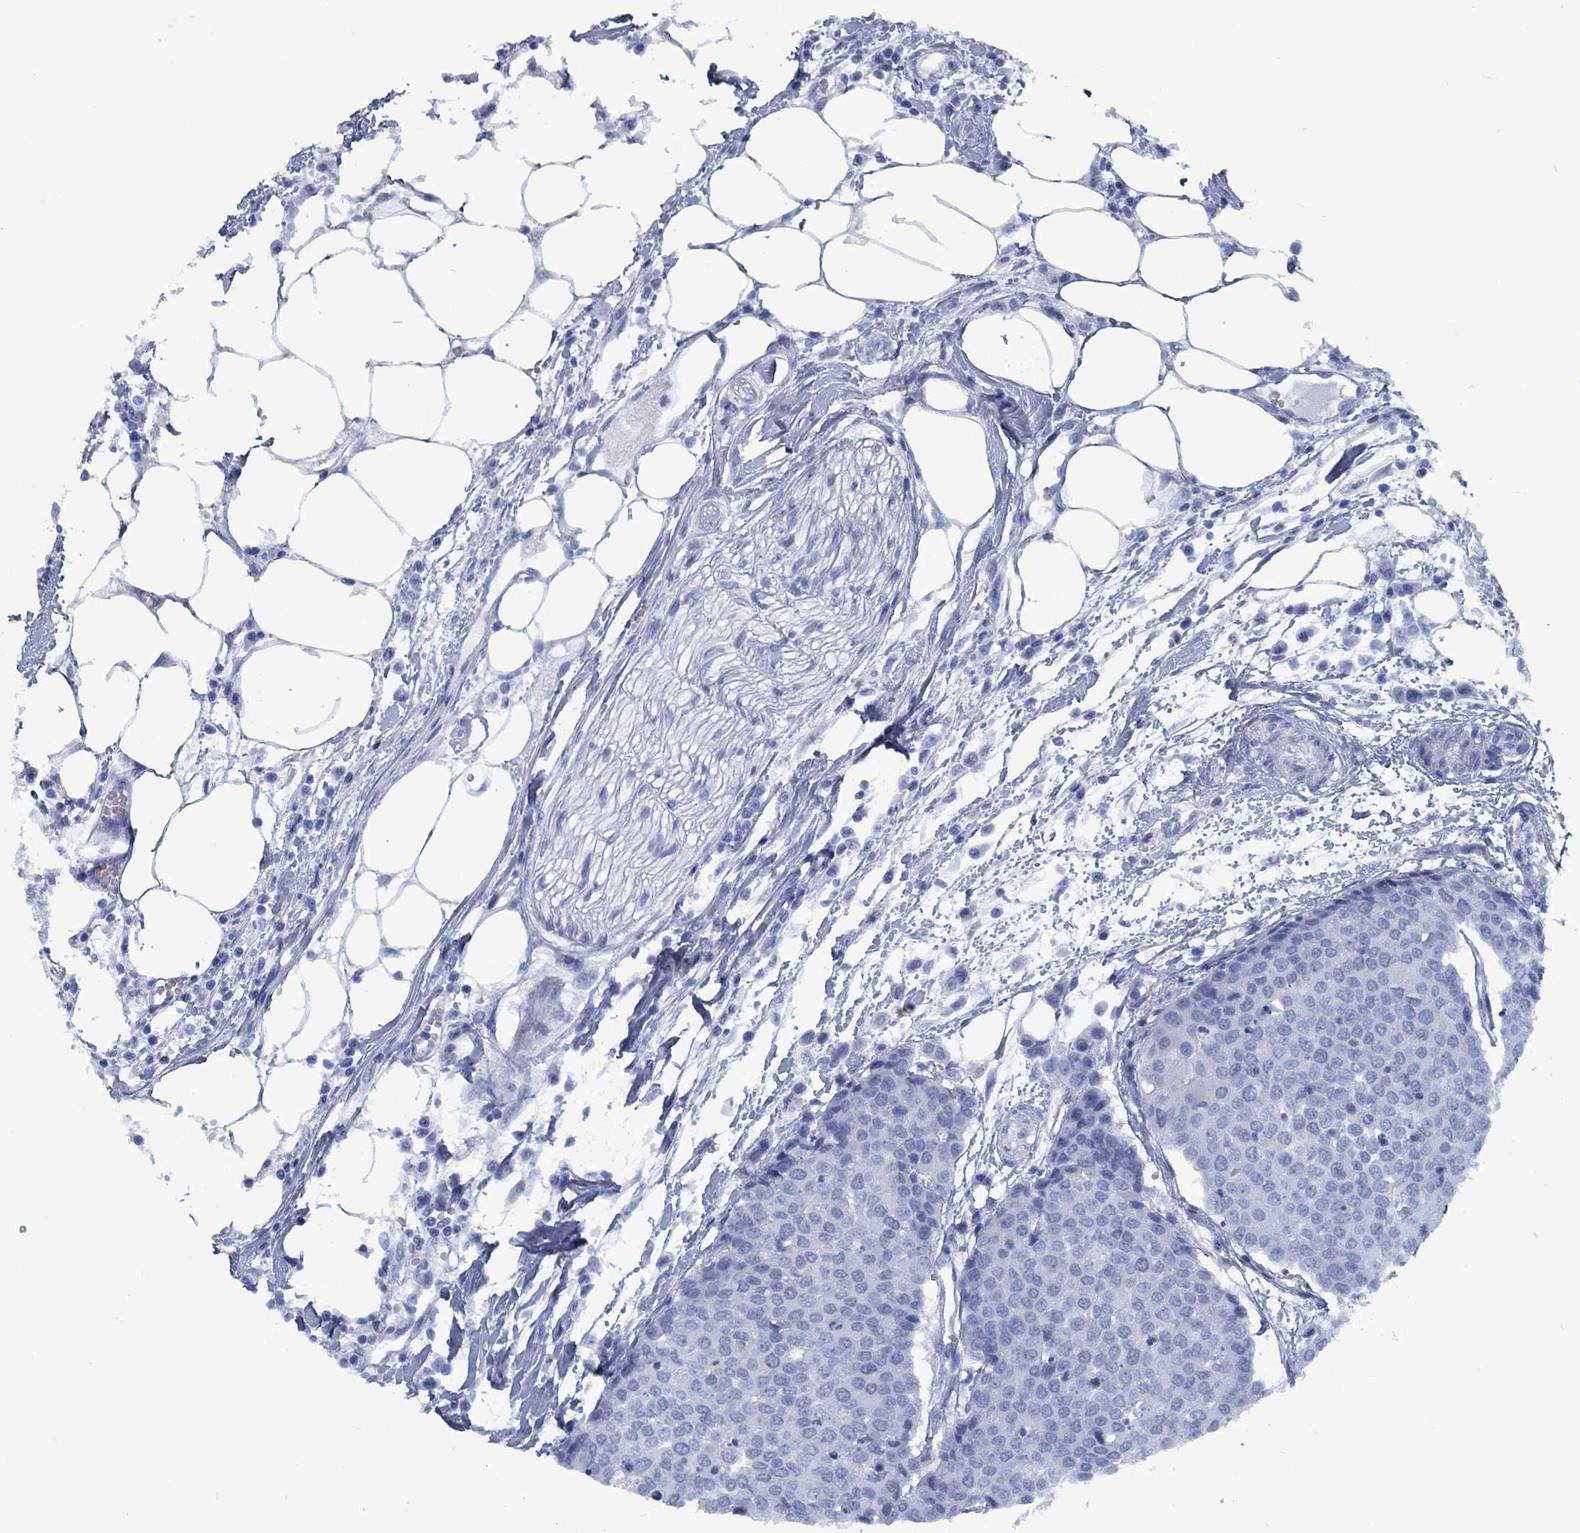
{"staining": {"intensity": "negative", "quantity": "none", "location": "none"}, "tissue": "carcinoid", "cell_type": "Tumor cells", "image_type": "cancer", "snomed": [{"axis": "morphology", "description": "Carcinoid, malignant, NOS"}, {"axis": "topography", "description": "Colon"}], "caption": "DAB (3,3'-diaminobenzidine) immunohistochemical staining of carcinoid shows no significant staining in tumor cells.", "gene": "PNMA8A", "patient": {"sex": "male", "age": 81}}